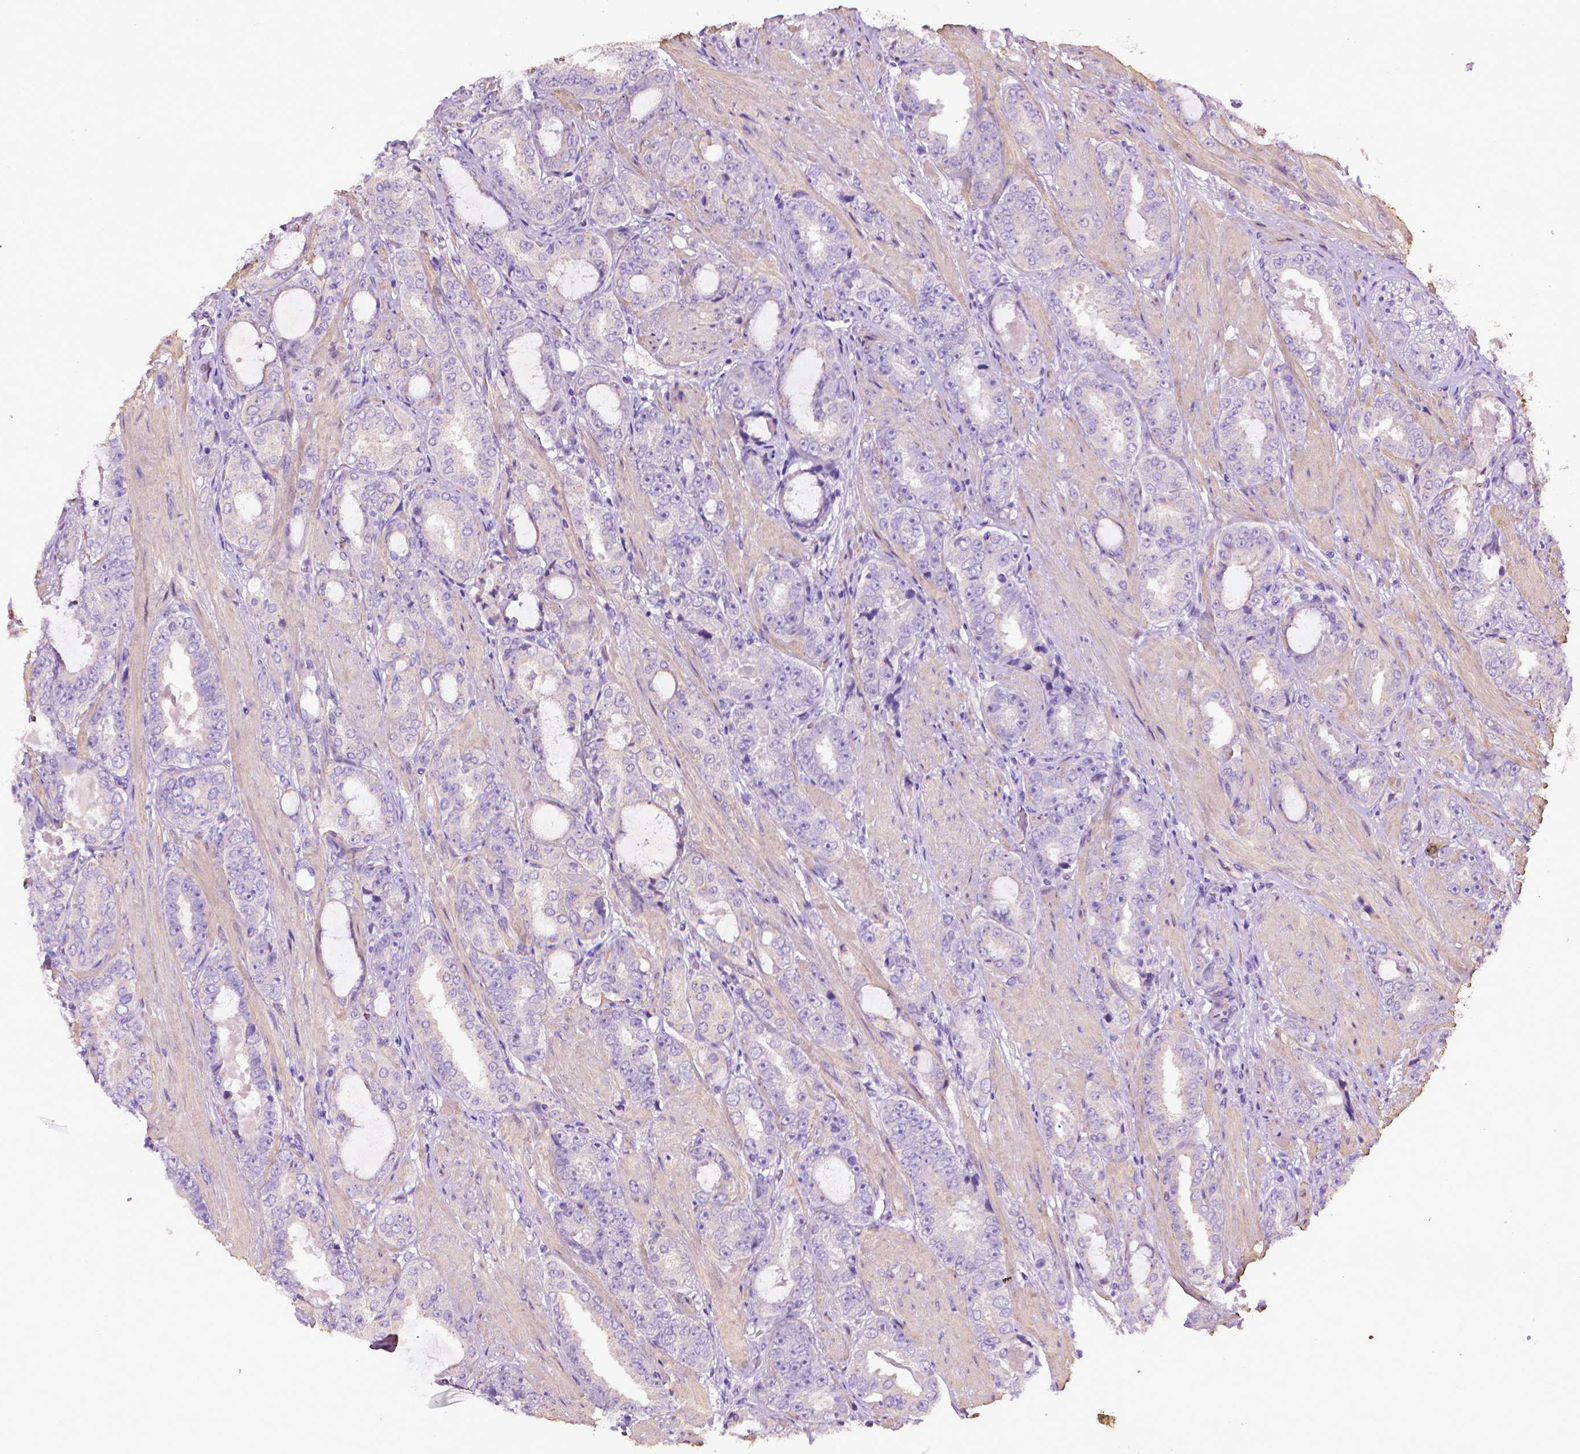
{"staining": {"intensity": "negative", "quantity": "none", "location": "none"}, "tissue": "prostate cancer", "cell_type": "Tumor cells", "image_type": "cancer", "snomed": [{"axis": "morphology", "description": "Adenocarcinoma, High grade"}, {"axis": "topography", "description": "Prostate"}], "caption": "Immunohistochemical staining of human prostate cancer shows no significant positivity in tumor cells. (Brightfield microscopy of DAB (3,3'-diaminobenzidine) IHC at high magnification).", "gene": "AQP10", "patient": {"sex": "male", "age": 63}}